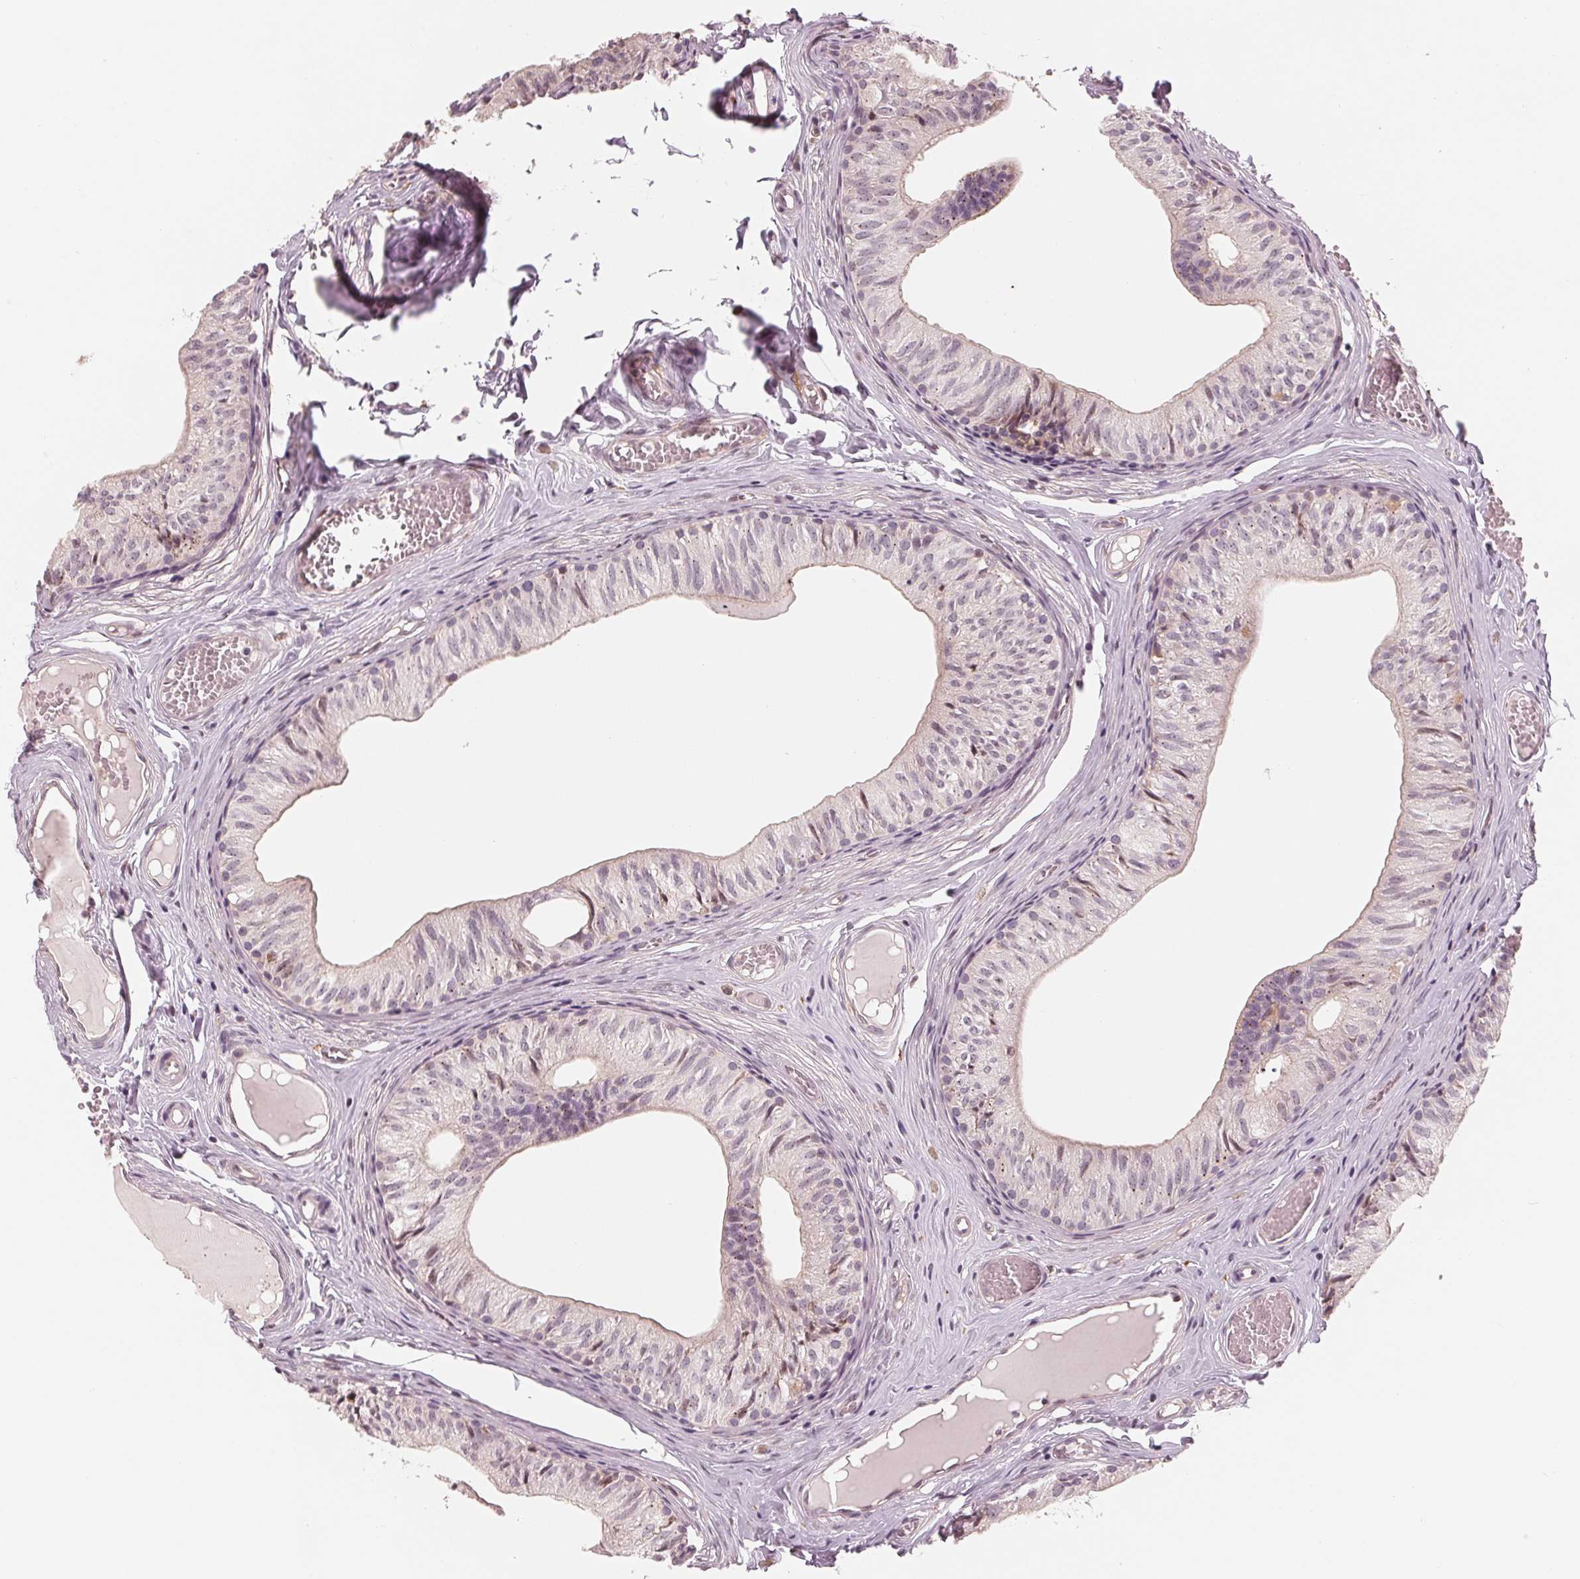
{"staining": {"intensity": "negative", "quantity": "none", "location": "none"}, "tissue": "epididymis", "cell_type": "Glandular cells", "image_type": "normal", "snomed": [{"axis": "morphology", "description": "Normal tissue, NOS"}, {"axis": "topography", "description": "Epididymis"}], "caption": "Glandular cells show no significant protein positivity in benign epididymis. The staining was performed using DAB (3,3'-diaminobenzidine) to visualize the protein expression in brown, while the nuclei were stained in blue with hematoxylin (Magnification: 20x).", "gene": "IL9R", "patient": {"sex": "male", "age": 25}}